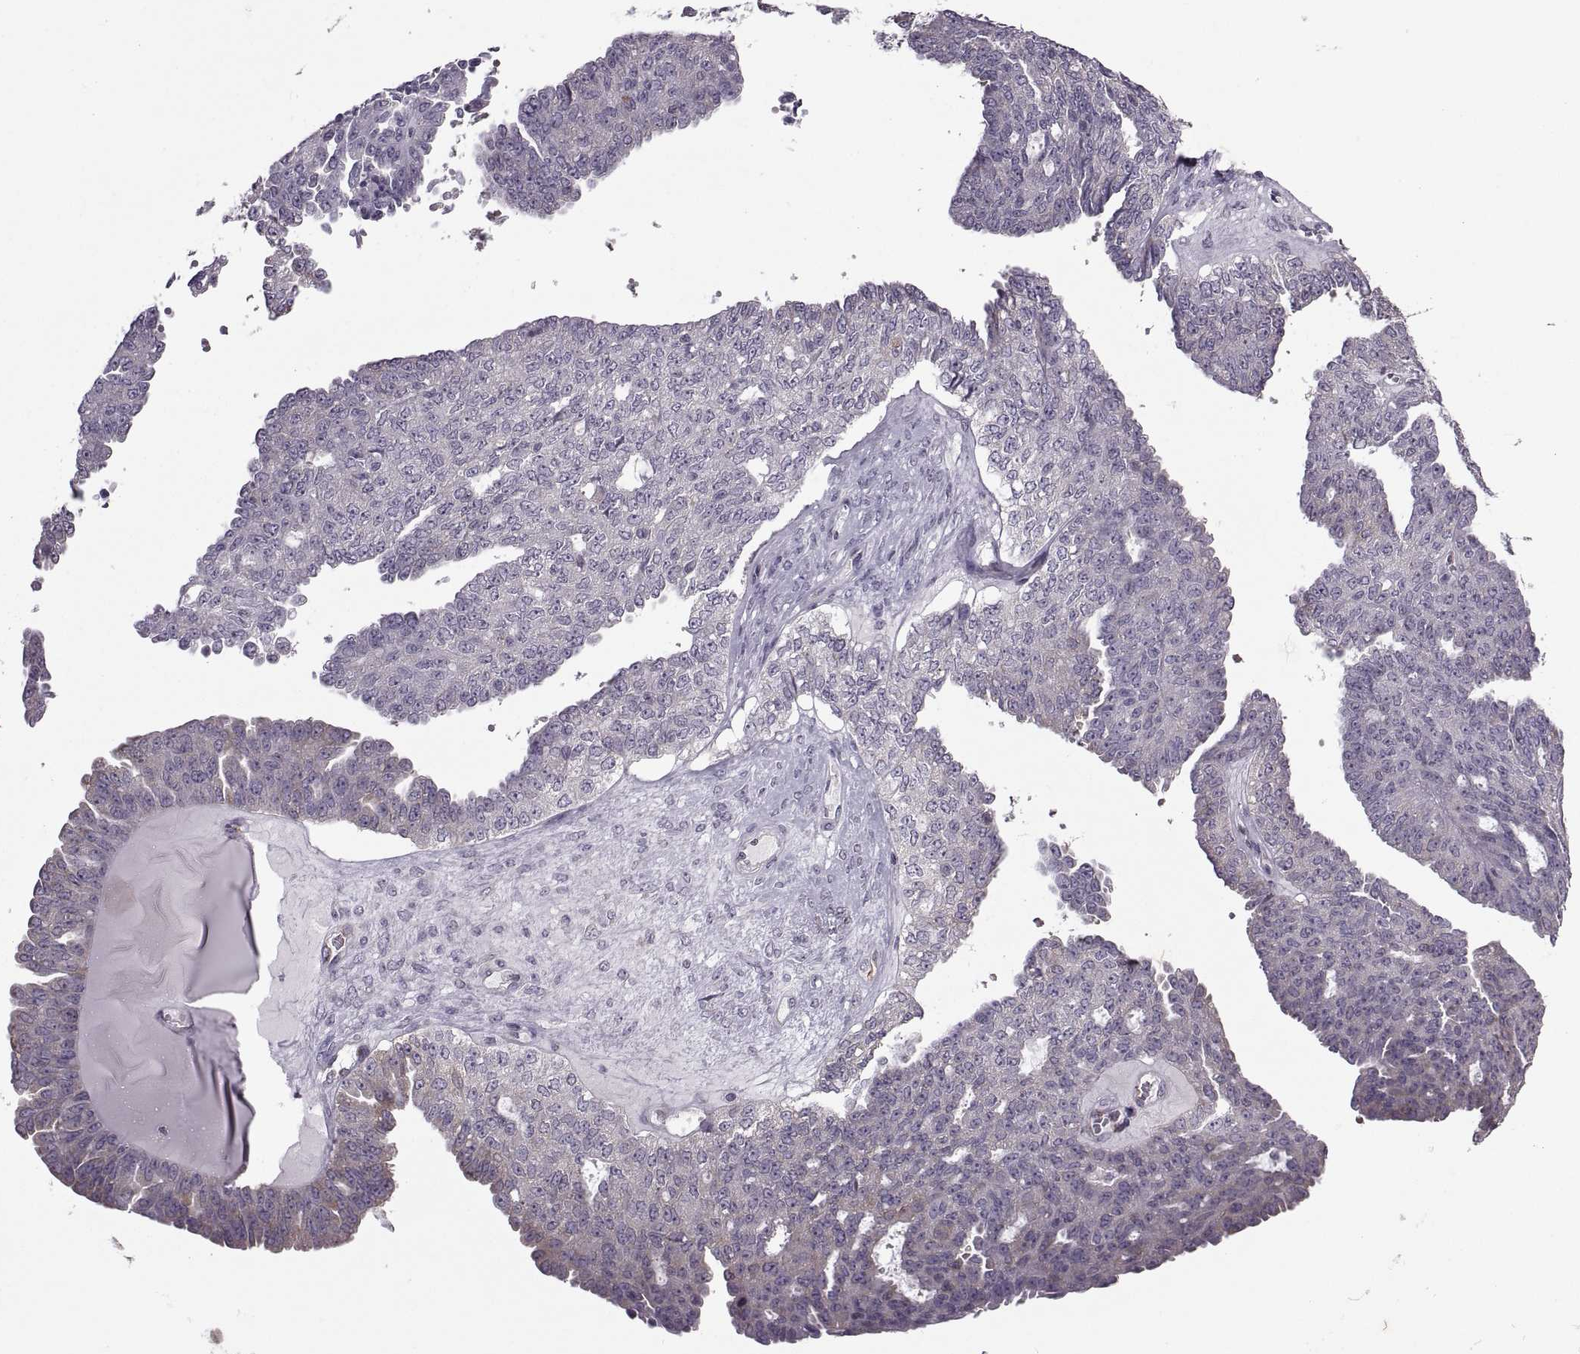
{"staining": {"intensity": "negative", "quantity": "none", "location": "none"}, "tissue": "ovarian cancer", "cell_type": "Tumor cells", "image_type": "cancer", "snomed": [{"axis": "morphology", "description": "Cystadenocarcinoma, serous, NOS"}, {"axis": "topography", "description": "Ovary"}], "caption": "Serous cystadenocarcinoma (ovarian) was stained to show a protein in brown. There is no significant positivity in tumor cells.", "gene": "PABPC1", "patient": {"sex": "female", "age": 71}}